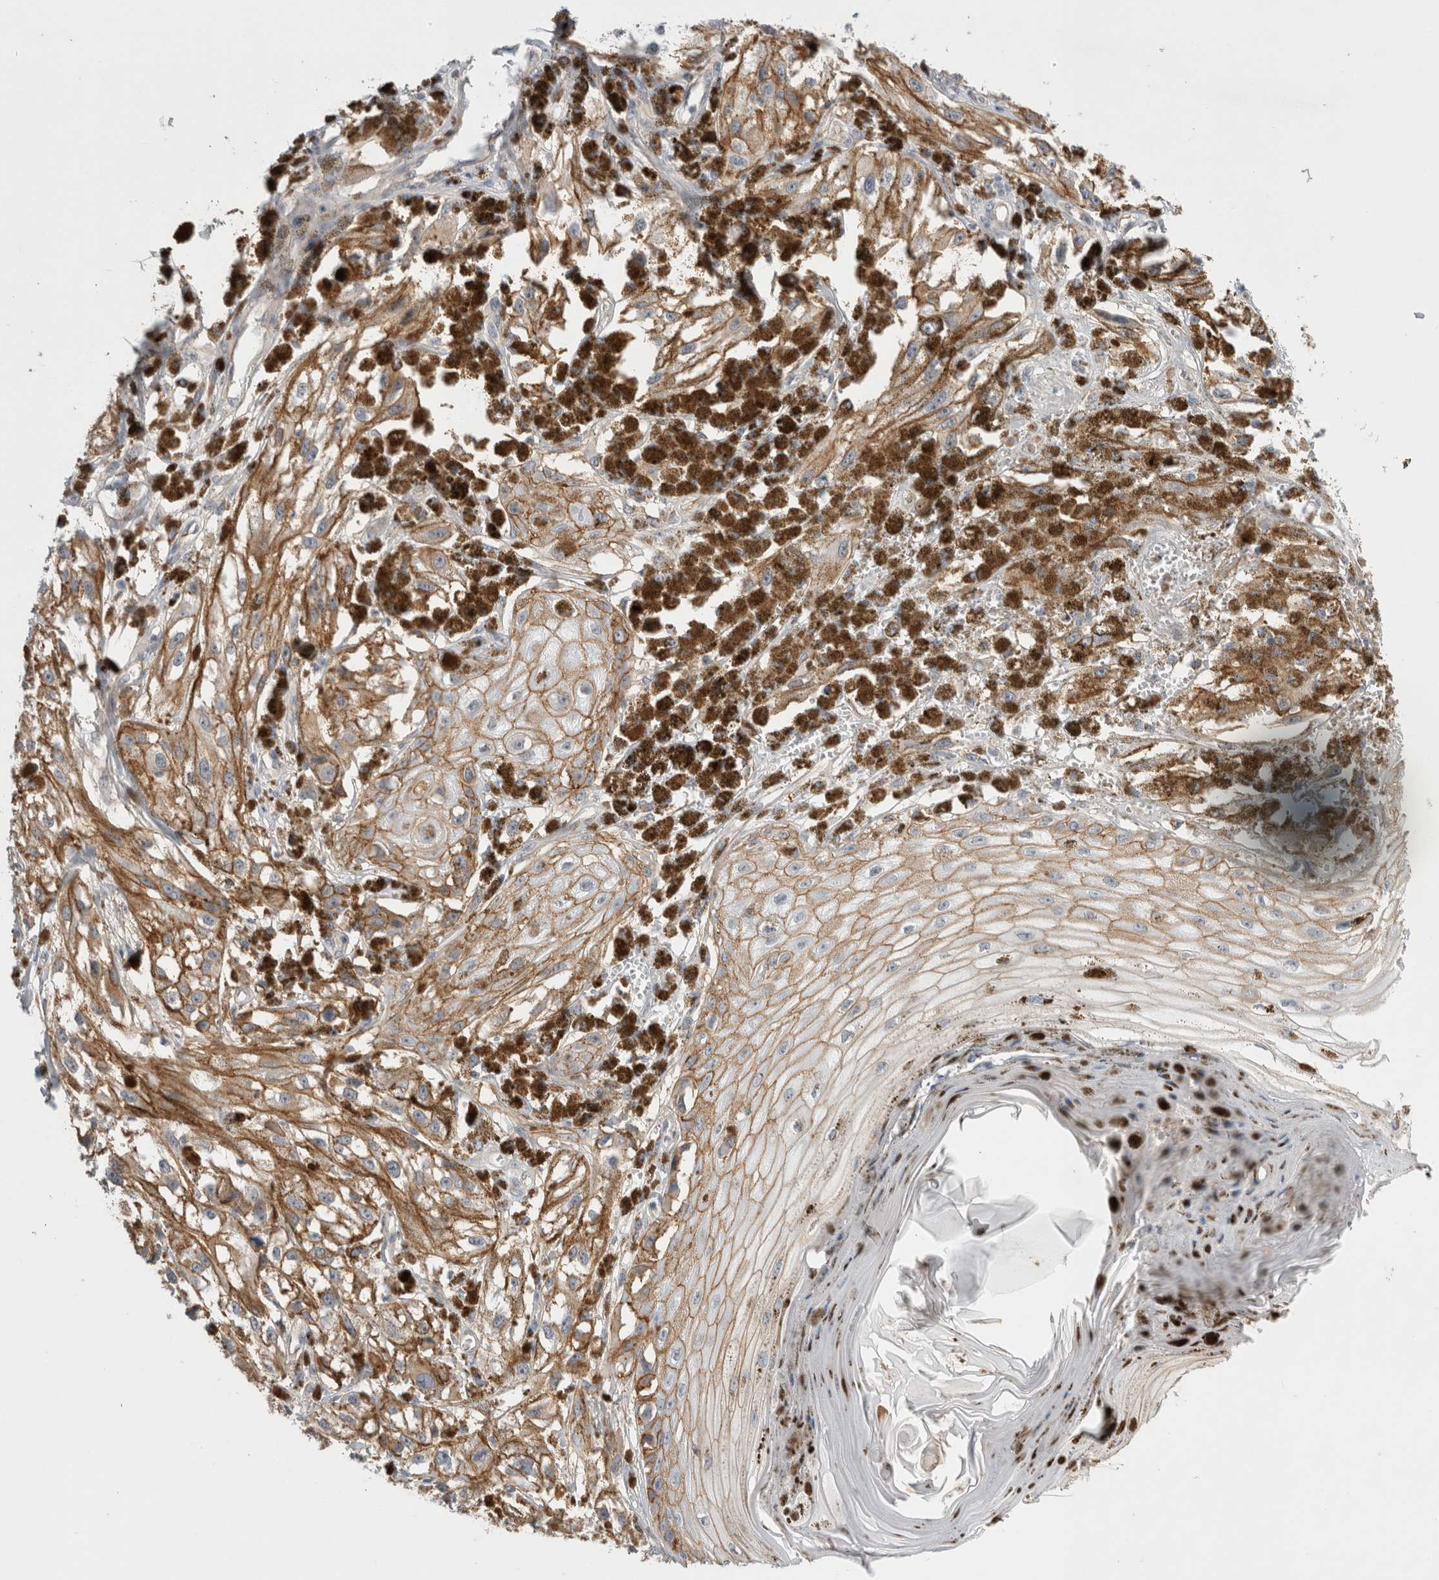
{"staining": {"intensity": "moderate", "quantity": ">75%", "location": "cytoplasmic/membranous"}, "tissue": "melanoma", "cell_type": "Tumor cells", "image_type": "cancer", "snomed": [{"axis": "morphology", "description": "Malignant melanoma, NOS"}, {"axis": "topography", "description": "Skin"}], "caption": "Malignant melanoma tissue demonstrates moderate cytoplasmic/membranous staining in about >75% of tumor cells", "gene": "VANGL1", "patient": {"sex": "male", "age": 88}}